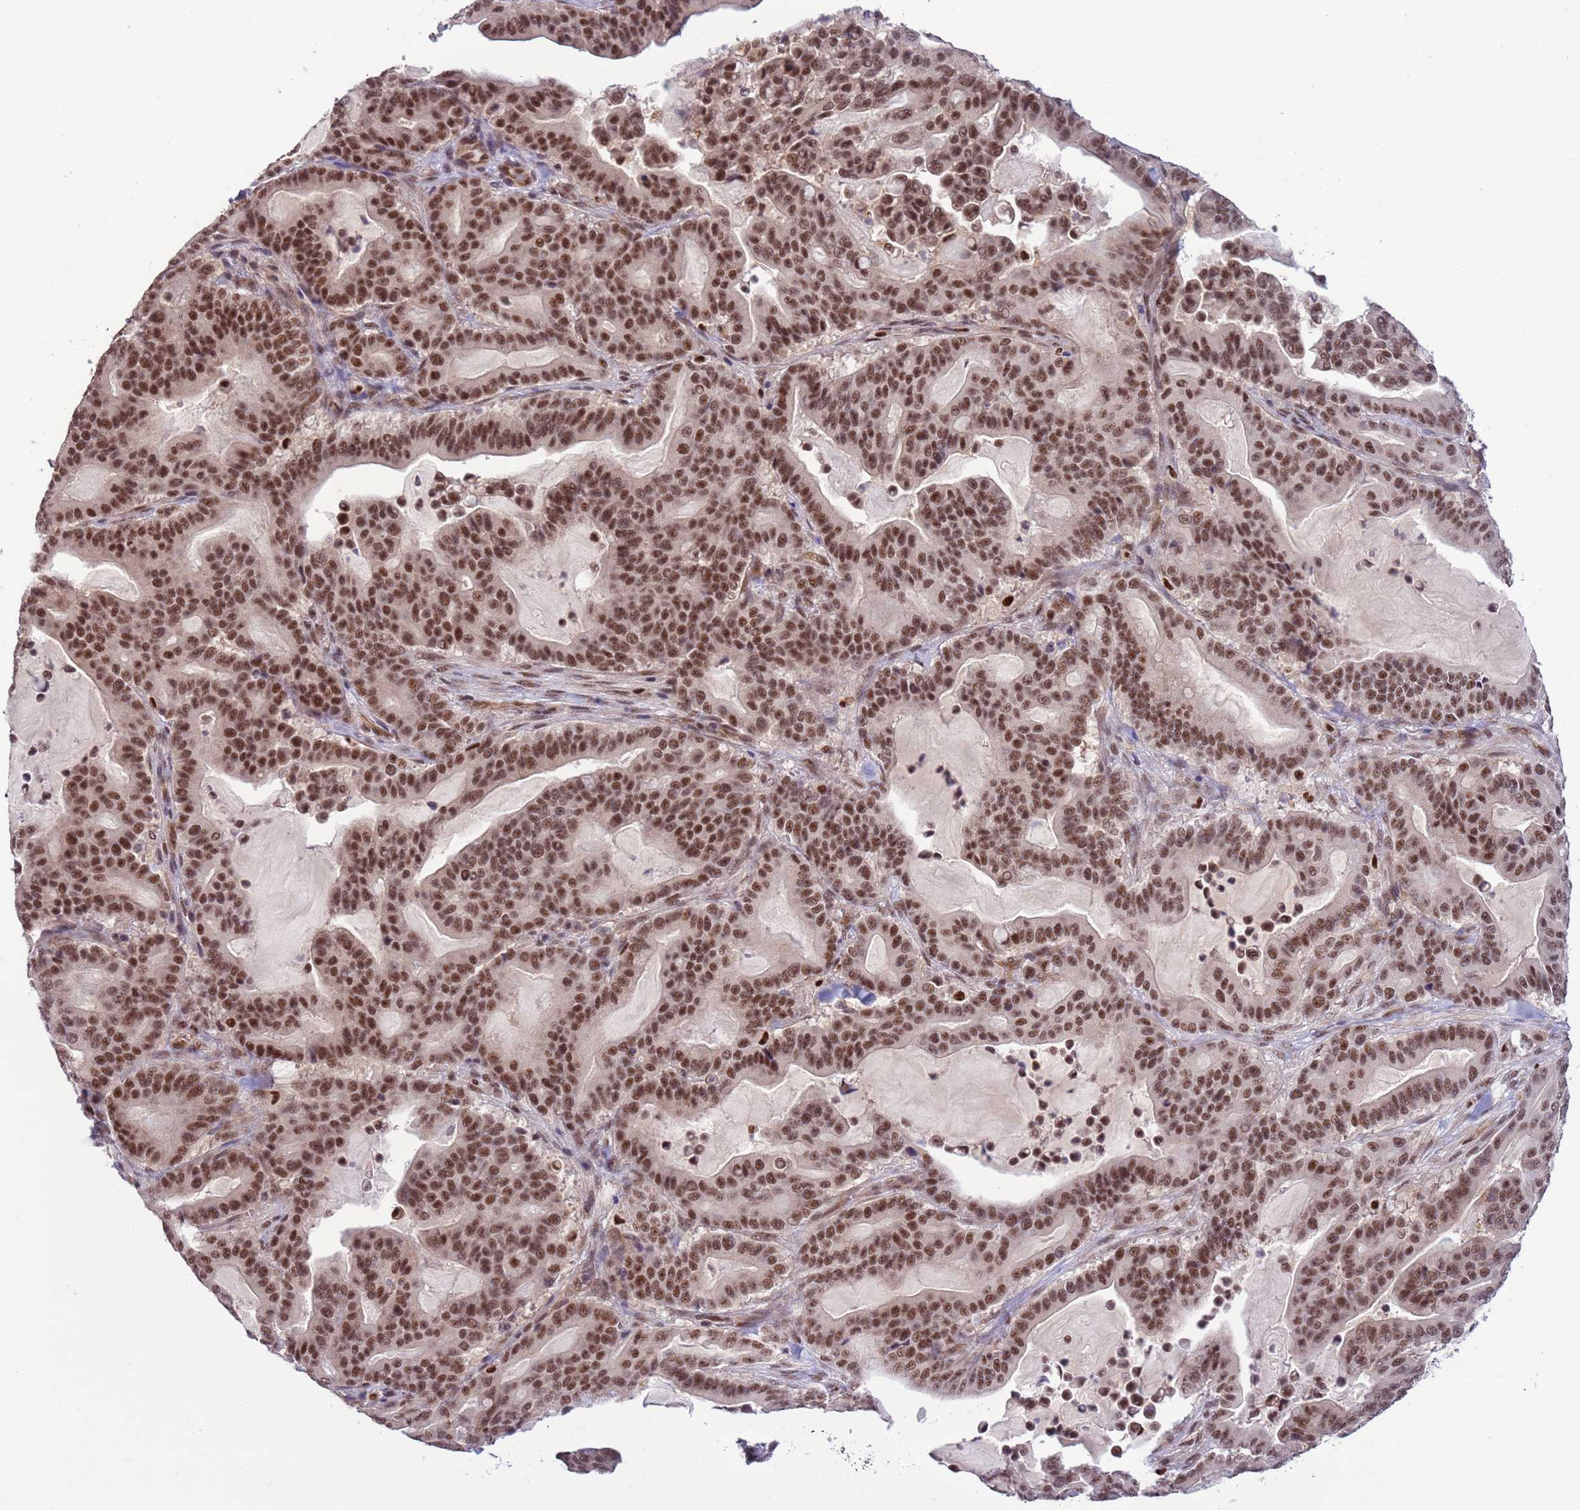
{"staining": {"intensity": "strong", "quantity": ">75%", "location": "nuclear"}, "tissue": "pancreatic cancer", "cell_type": "Tumor cells", "image_type": "cancer", "snomed": [{"axis": "morphology", "description": "Adenocarcinoma, NOS"}, {"axis": "topography", "description": "Pancreas"}], "caption": "Brown immunohistochemical staining in human pancreatic cancer exhibits strong nuclear positivity in approximately >75% of tumor cells. Using DAB (3,3'-diaminobenzidine) (brown) and hematoxylin (blue) stains, captured at high magnification using brightfield microscopy.", "gene": "PRPF6", "patient": {"sex": "male", "age": 63}}